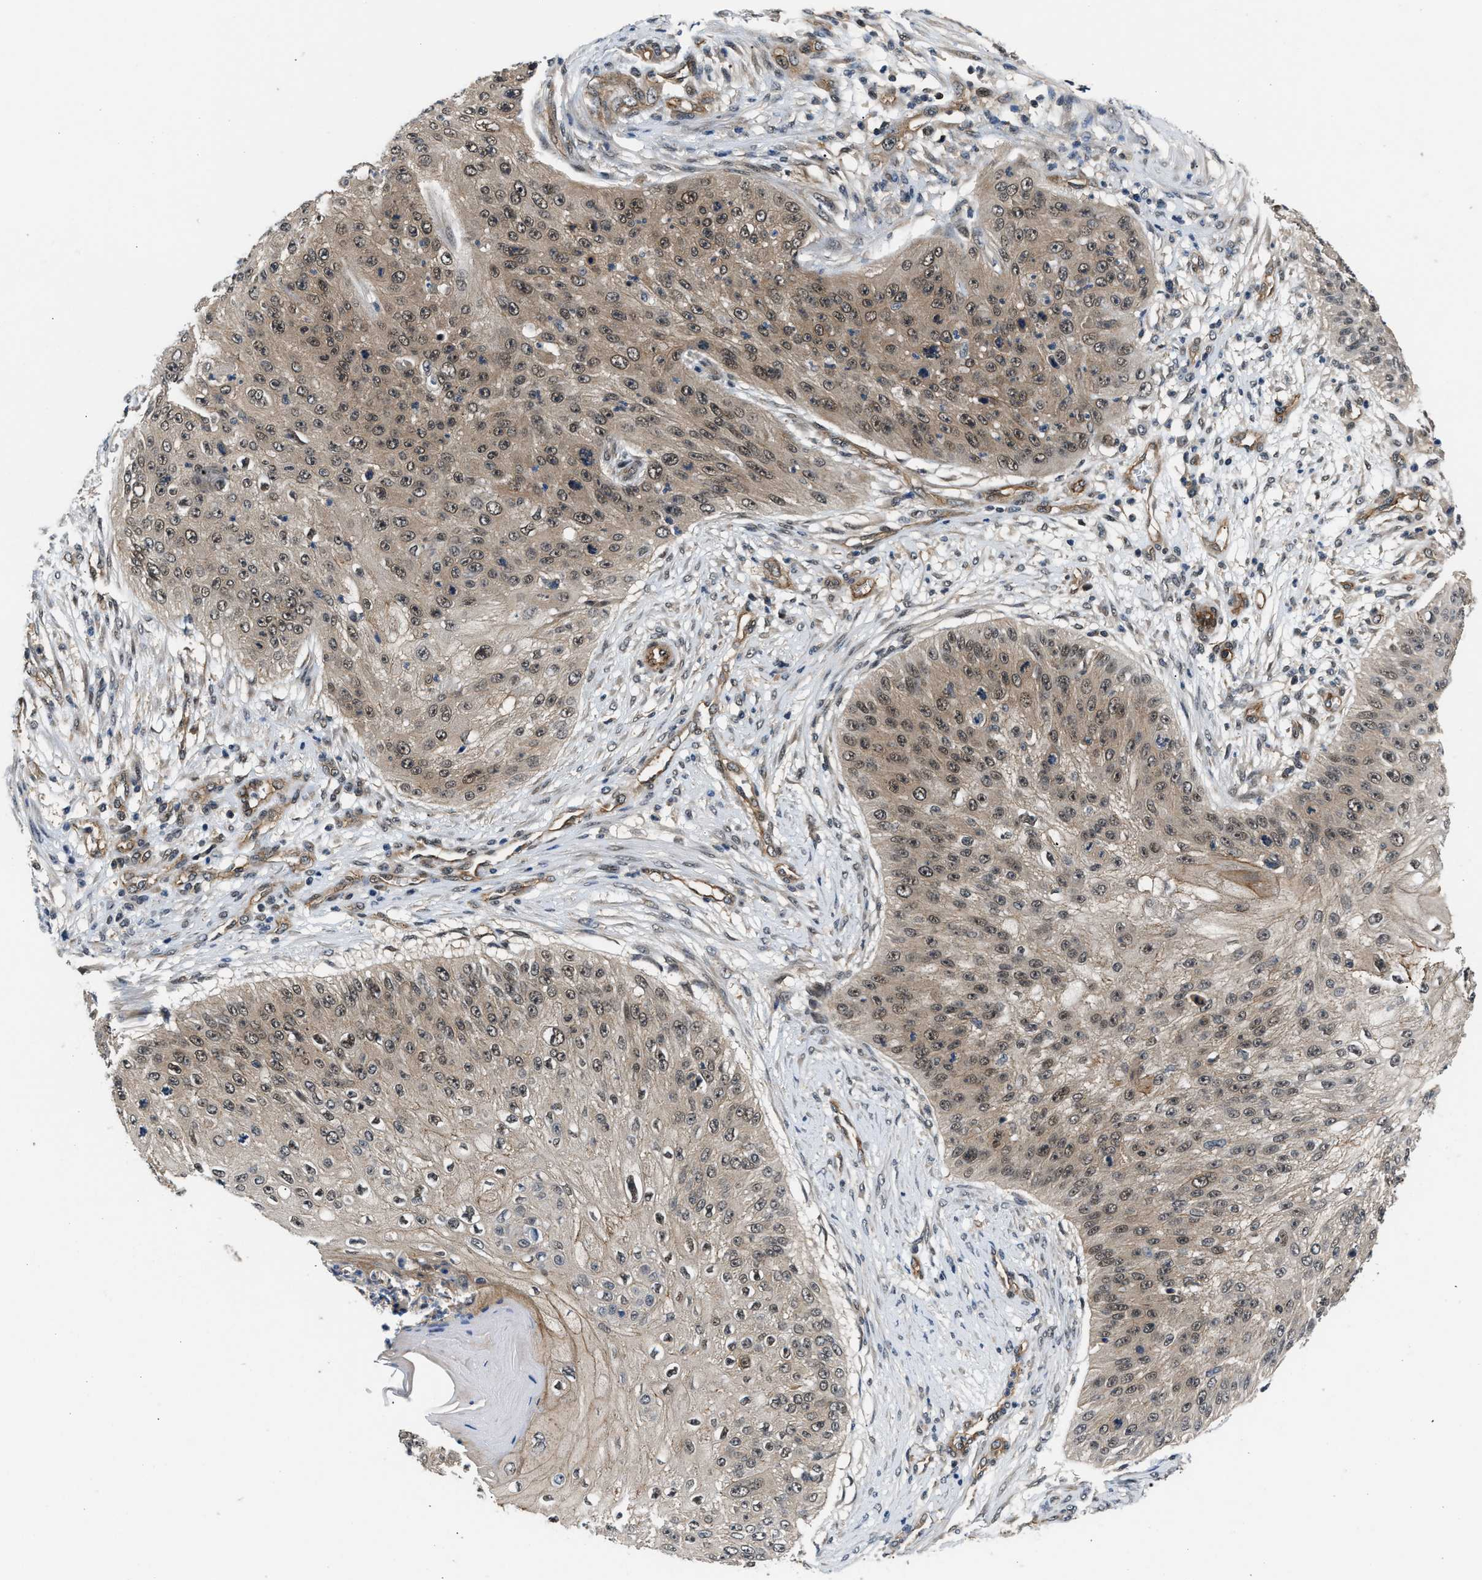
{"staining": {"intensity": "weak", "quantity": "25%-75%", "location": "cytoplasmic/membranous,nuclear"}, "tissue": "skin cancer", "cell_type": "Tumor cells", "image_type": "cancer", "snomed": [{"axis": "morphology", "description": "Squamous cell carcinoma, NOS"}, {"axis": "topography", "description": "Skin"}], "caption": "Tumor cells show low levels of weak cytoplasmic/membranous and nuclear expression in approximately 25%-75% of cells in human skin cancer (squamous cell carcinoma). (Brightfield microscopy of DAB IHC at high magnification).", "gene": "COPS2", "patient": {"sex": "female", "age": 80}}